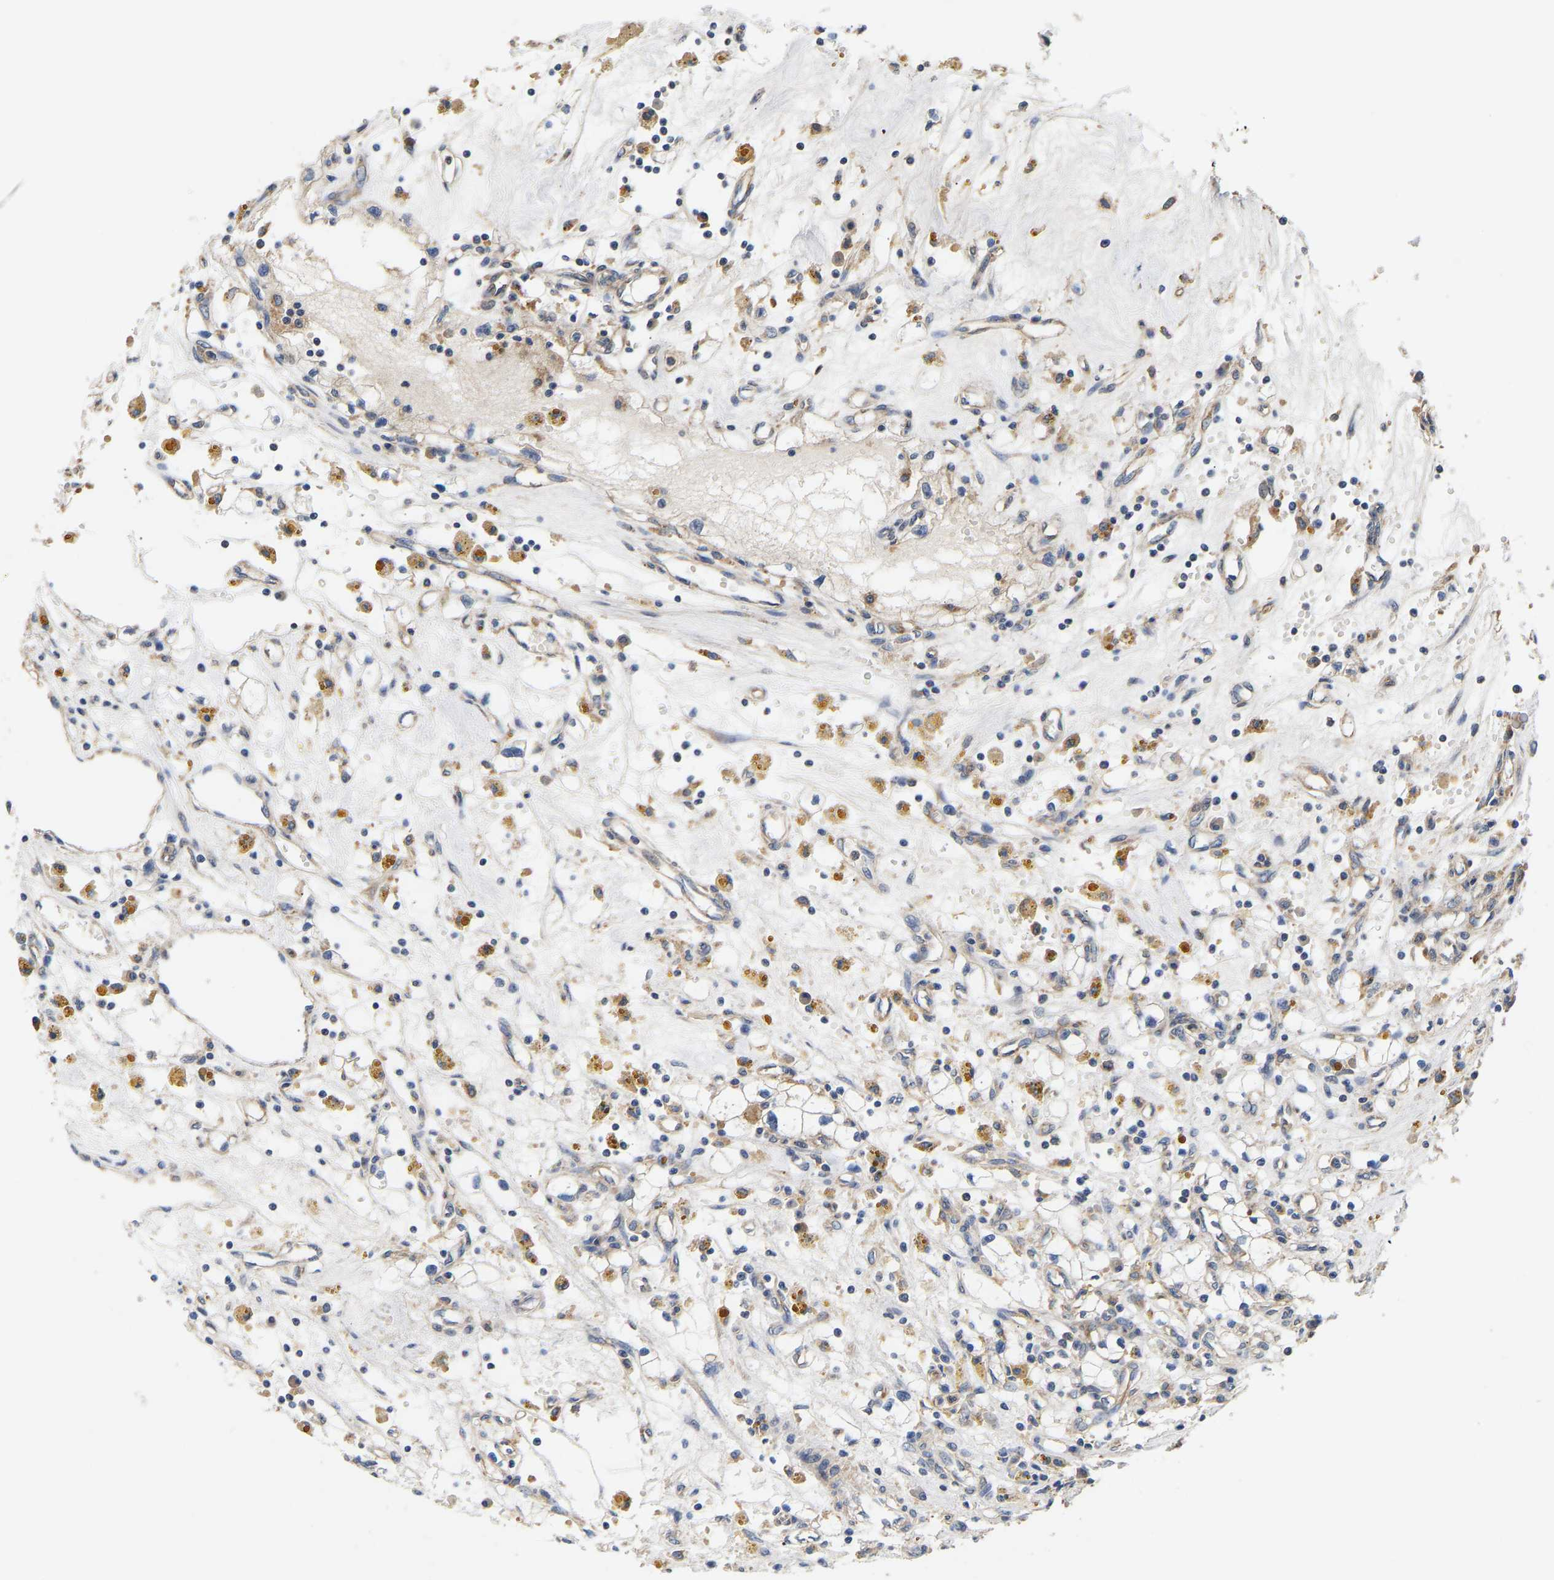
{"staining": {"intensity": "negative", "quantity": "none", "location": "none"}, "tissue": "renal cancer", "cell_type": "Tumor cells", "image_type": "cancer", "snomed": [{"axis": "morphology", "description": "Adenocarcinoma, NOS"}, {"axis": "topography", "description": "Kidney"}], "caption": "Immunohistochemistry of renal adenocarcinoma displays no expression in tumor cells.", "gene": "AIMP2", "patient": {"sex": "male", "age": 56}}